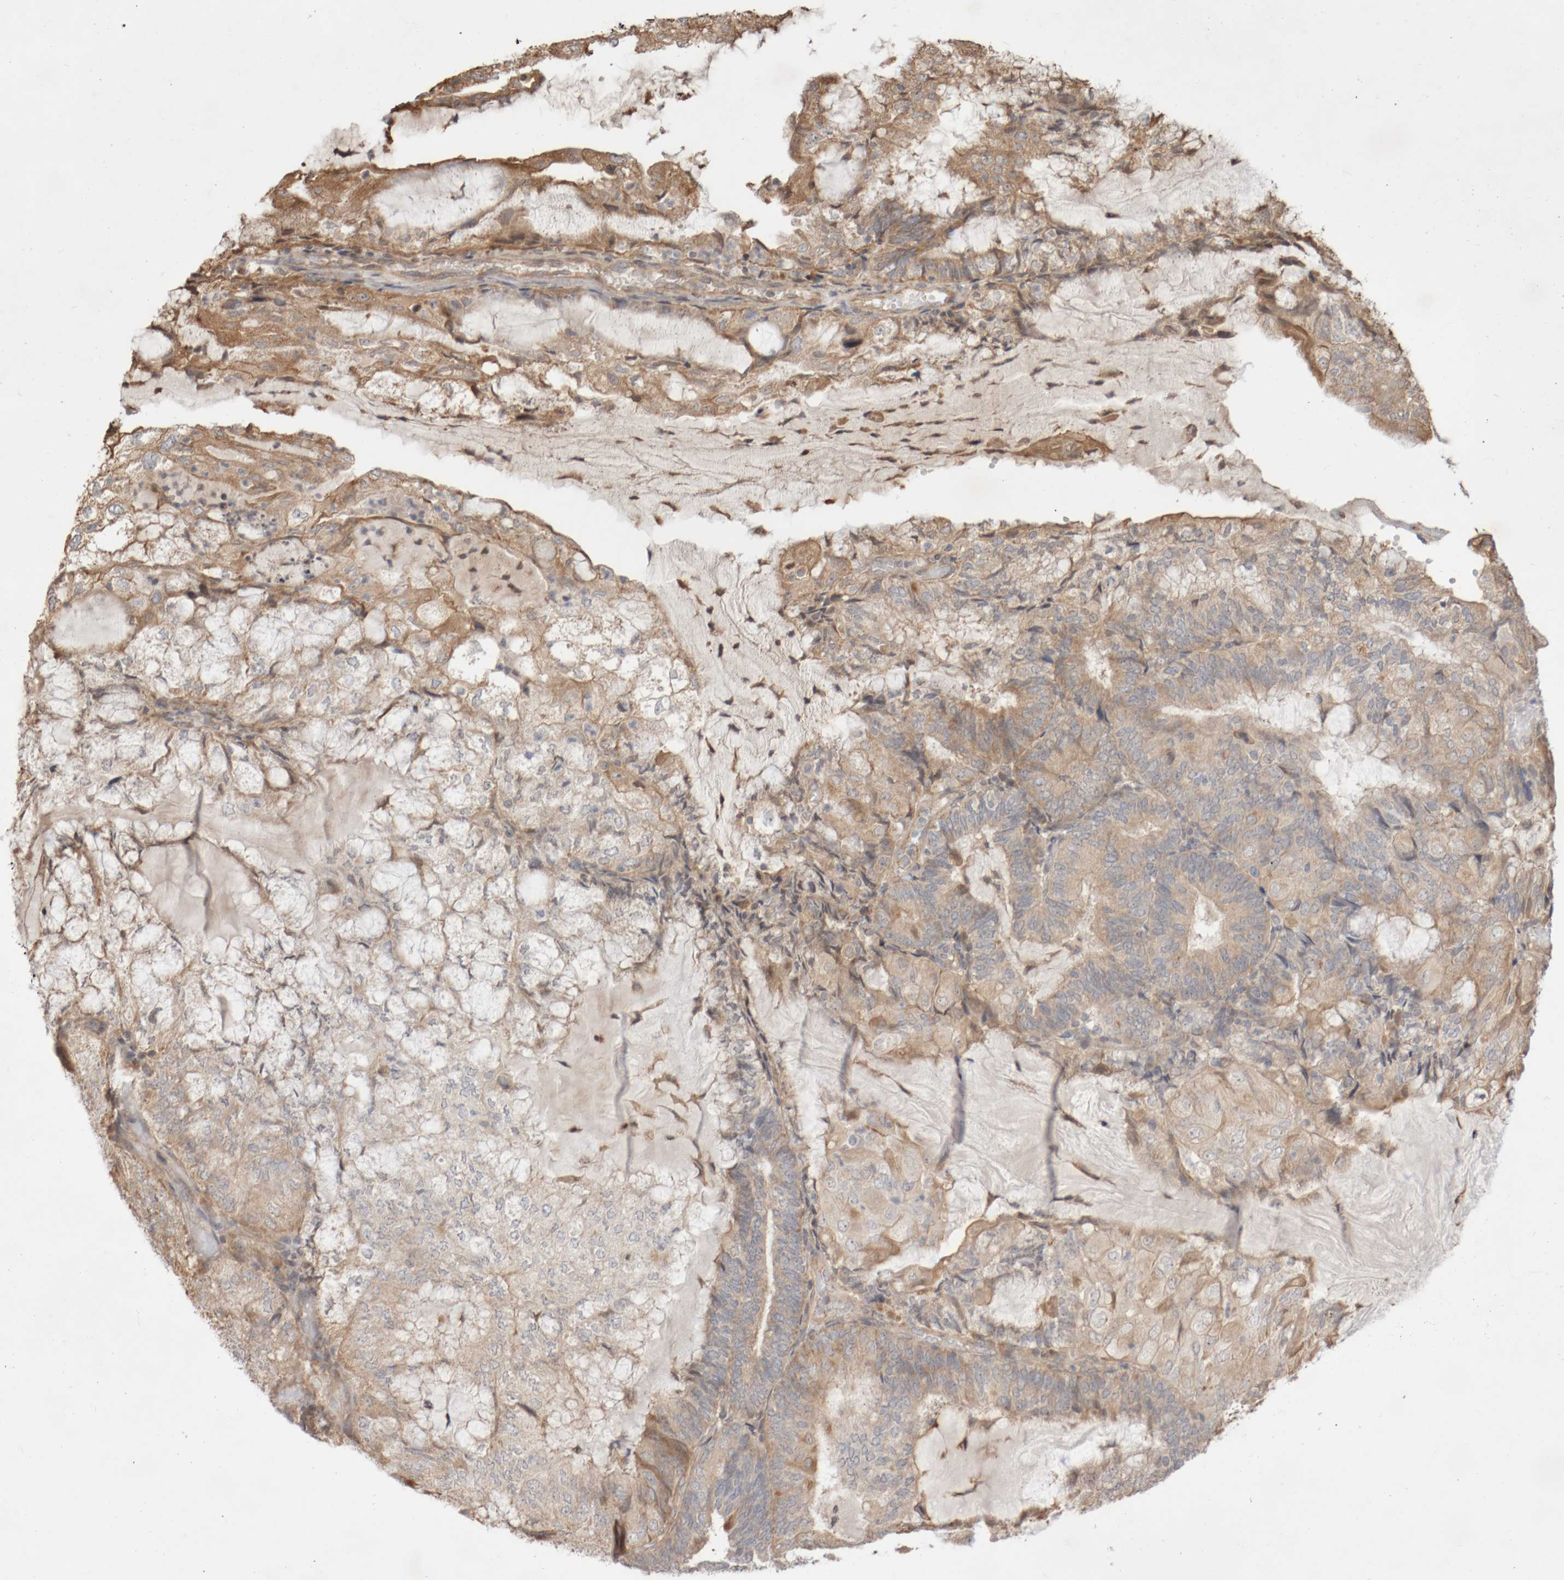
{"staining": {"intensity": "moderate", "quantity": ">75%", "location": "cytoplasmic/membranous"}, "tissue": "endometrial cancer", "cell_type": "Tumor cells", "image_type": "cancer", "snomed": [{"axis": "morphology", "description": "Adenocarcinoma, NOS"}, {"axis": "topography", "description": "Endometrium"}], "caption": "A medium amount of moderate cytoplasmic/membranous staining is present in about >75% of tumor cells in endometrial cancer tissue.", "gene": "DPH7", "patient": {"sex": "female", "age": 81}}